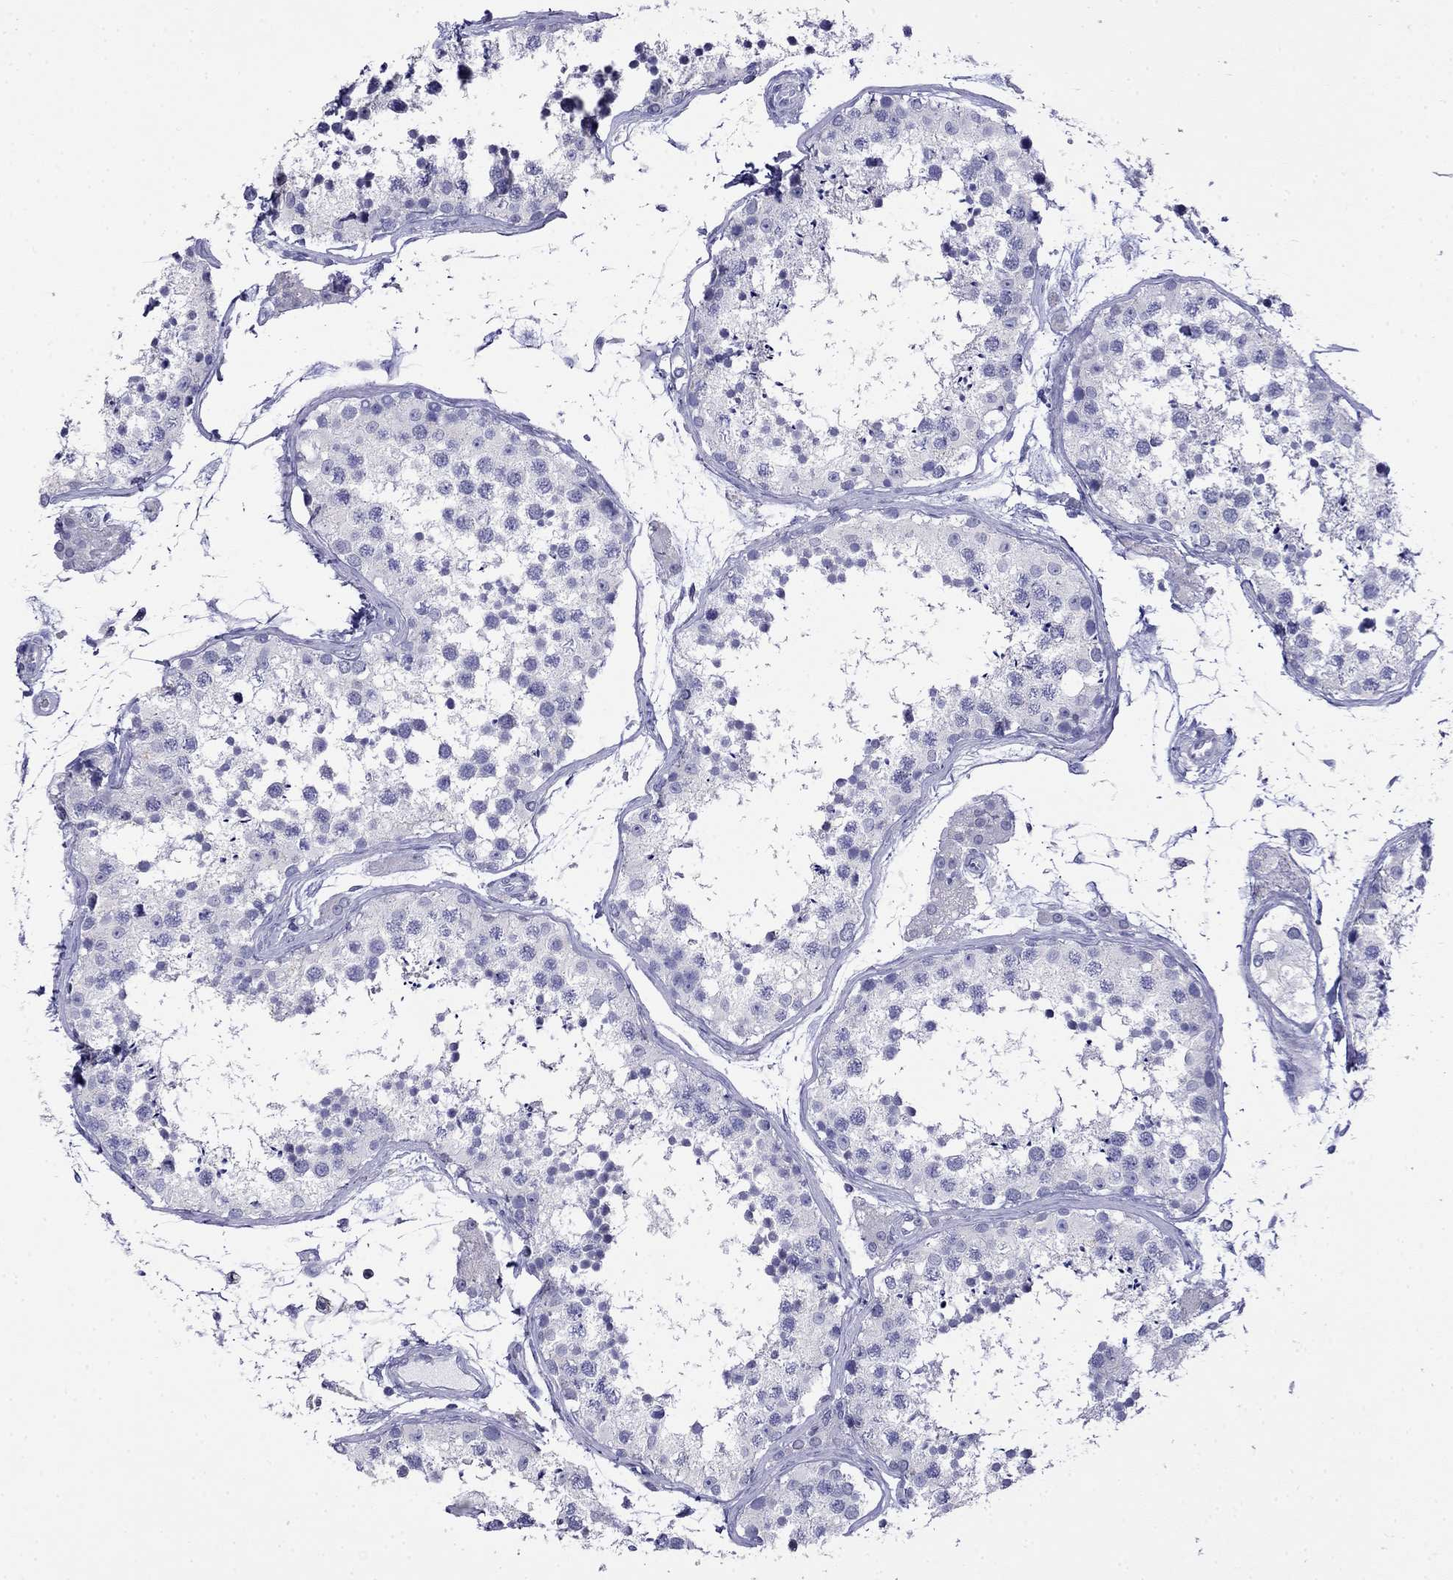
{"staining": {"intensity": "negative", "quantity": "none", "location": "none"}, "tissue": "testis", "cell_type": "Cells in seminiferous ducts", "image_type": "normal", "snomed": [{"axis": "morphology", "description": "Normal tissue, NOS"}, {"axis": "topography", "description": "Testis"}], "caption": "Micrograph shows no protein expression in cells in seminiferous ducts of benign testis. Brightfield microscopy of IHC stained with DAB (3,3'-diaminobenzidine) (brown) and hematoxylin (blue), captured at high magnification.", "gene": "PRR18", "patient": {"sex": "male", "age": 41}}